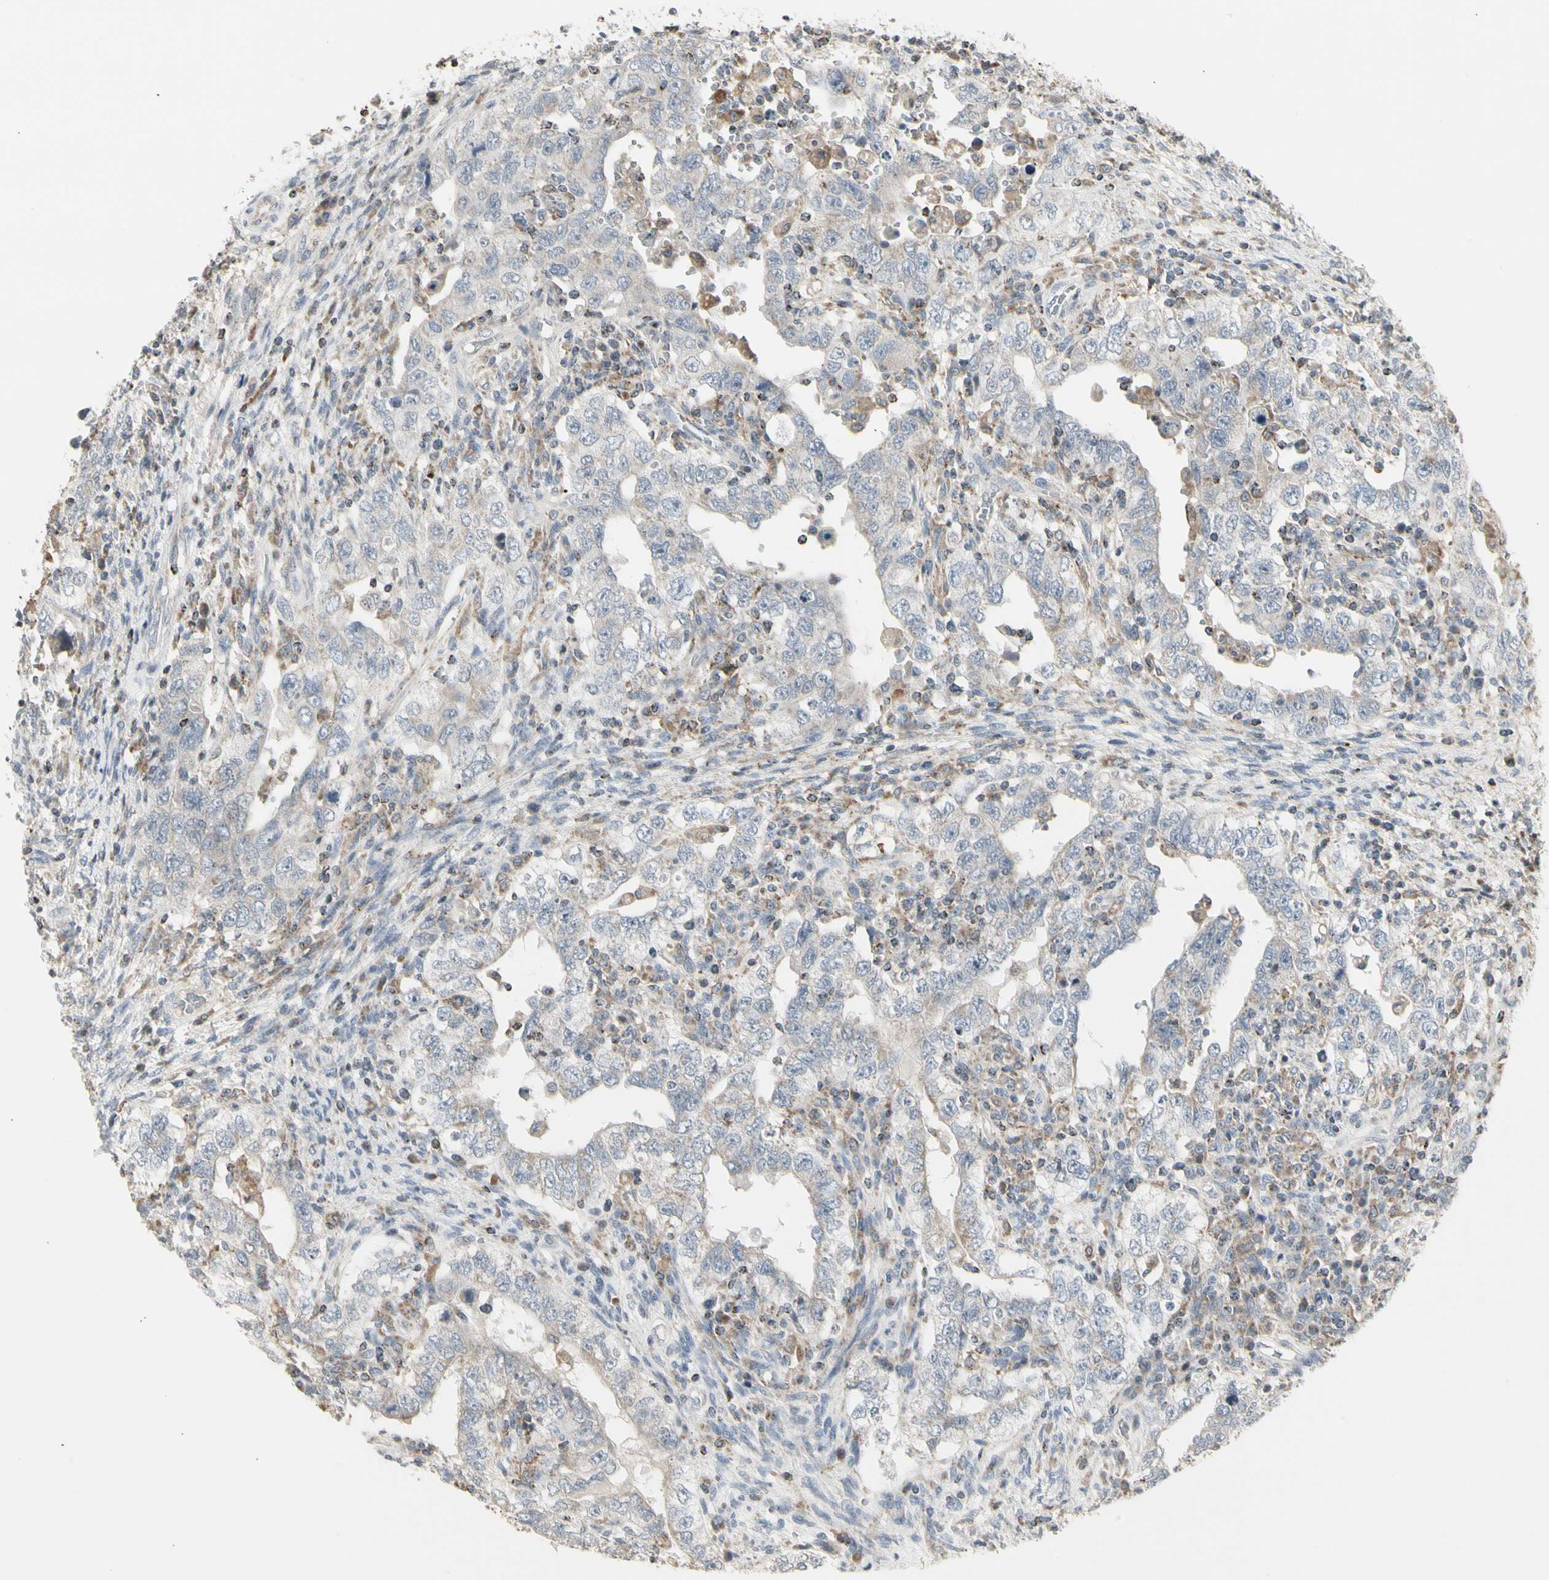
{"staining": {"intensity": "weak", "quantity": ">75%", "location": "cytoplasmic/membranous"}, "tissue": "testis cancer", "cell_type": "Tumor cells", "image_type": "cancer", "snomed": [{"axis": "morphology", "description": "Carcinoma, Embryonal, NOS"}, {"axis": "topography", "description": "Testis"}], "caption": "A high-resolution image shows immunohistochemistry (IHC) staining of embryonal carcinoma (testis), which demonstrates weak cytoplasmic/membranous staining in about >75% of tumor cells.", "gene": "TMEM176A", "patient": {"sex": "male", "age": 26}}